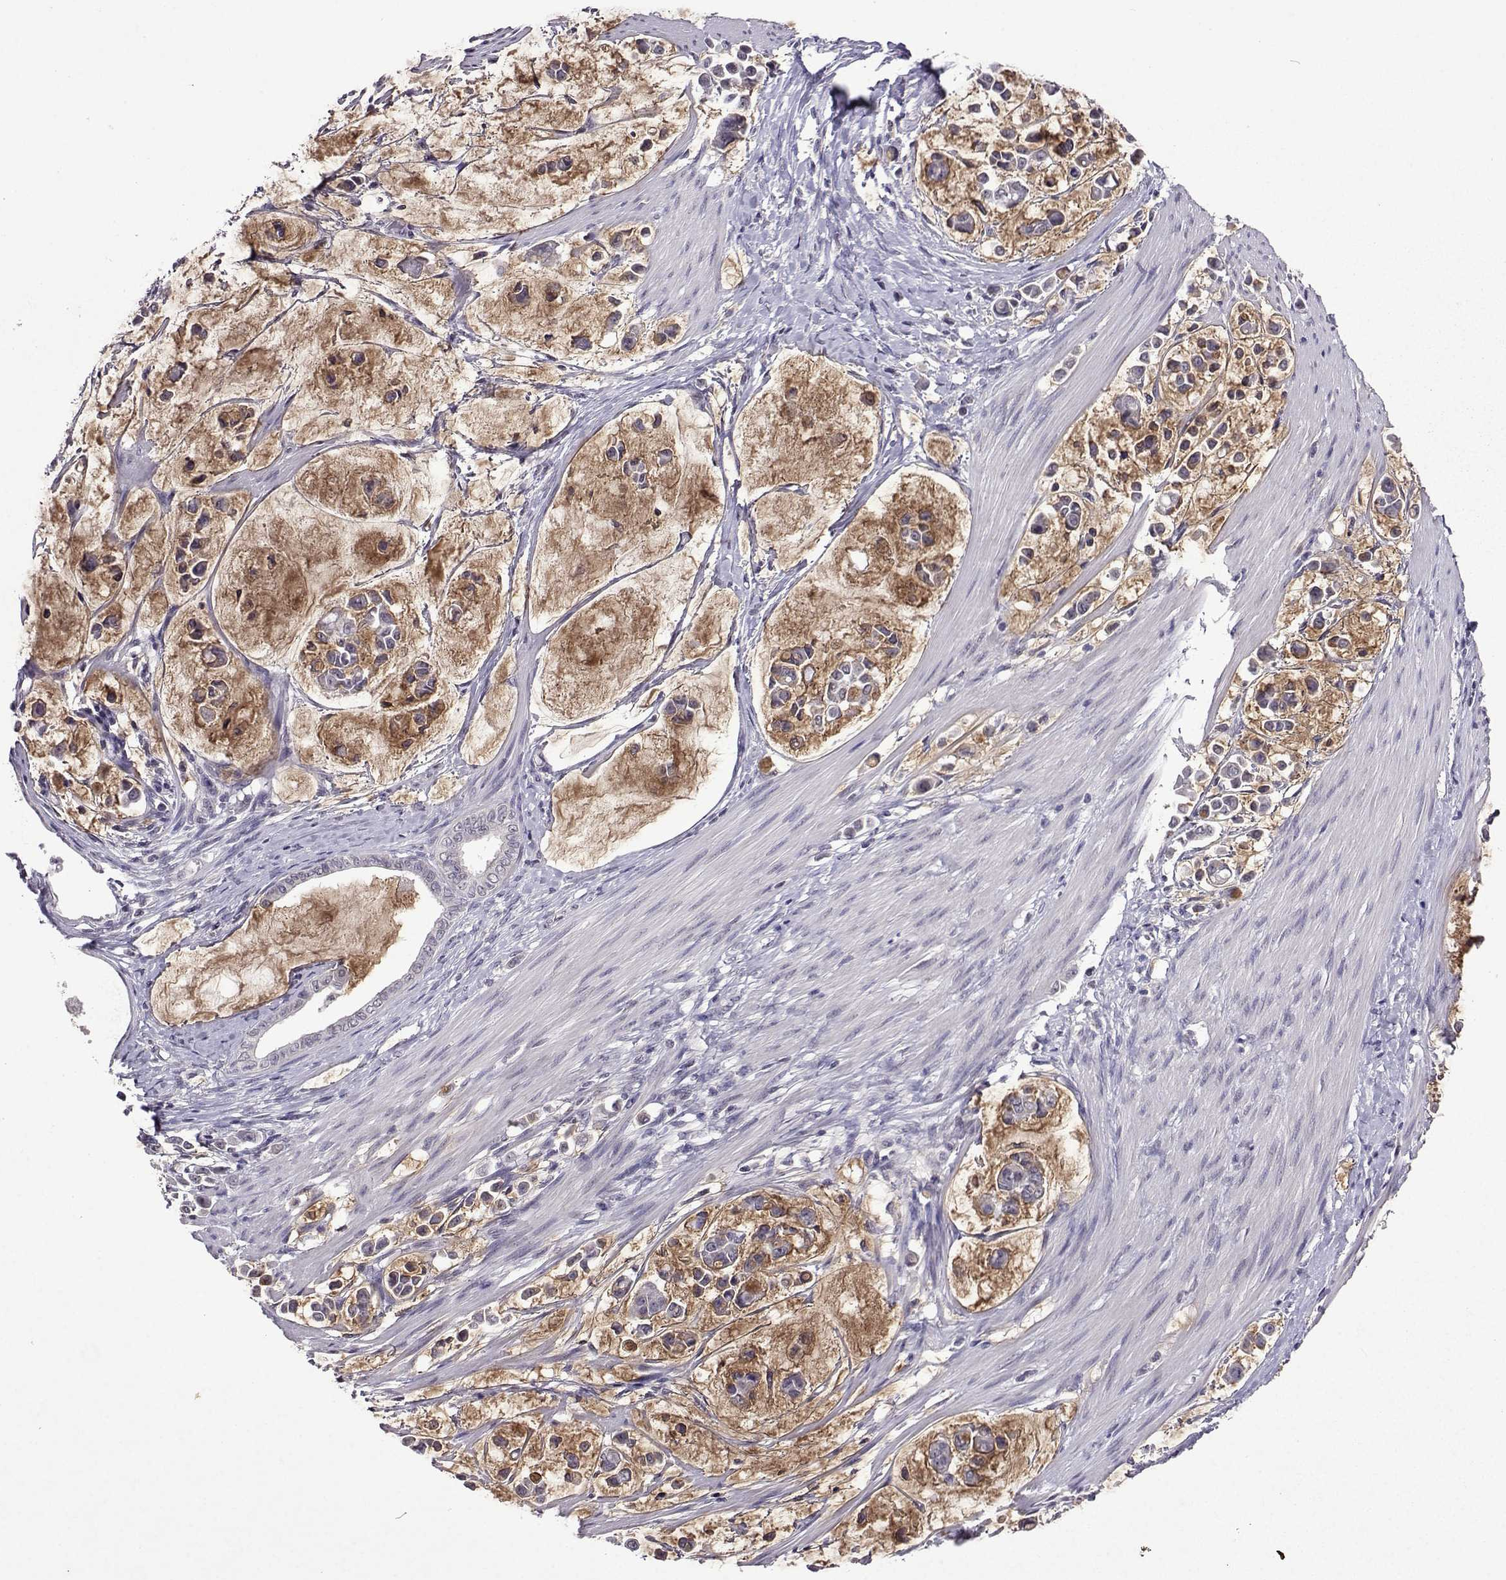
{"staining": {"intensity": "negative", "quantity": "none", "location": "none"}, "tissue": "stomach cancer", "cell_type": "Tumor cells", "image_type": "cancer", "snomed": [{"axis": "morphology", "description": "Adenocarcinoma, NOS"}, {"axis": "topography", "description": "Stomach"}], "caption": "Tumor cells show no significant protein expression in adenocarcinoma (stomach).", "gene": "CCL28", "patient": {"sex": "male", "age": 82}}